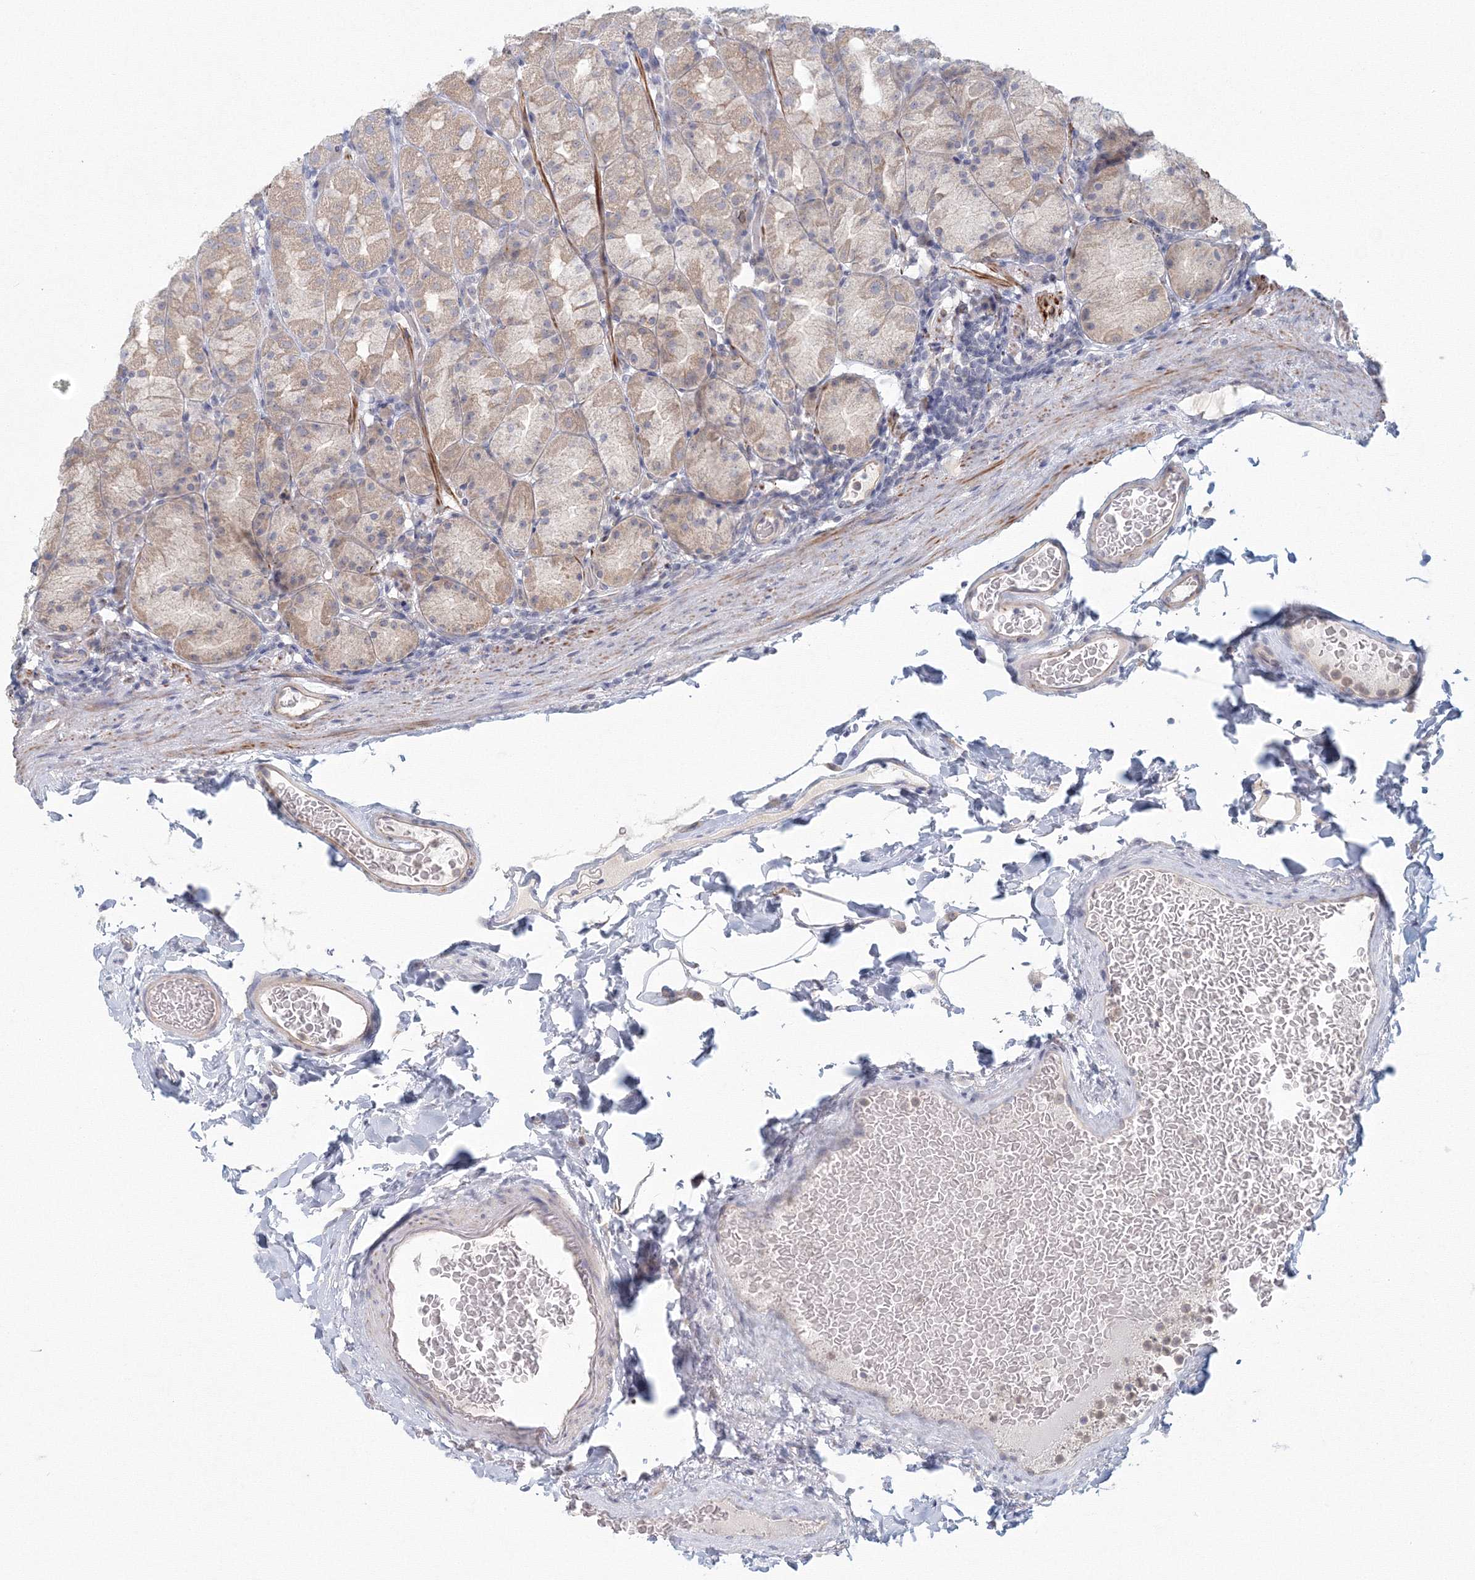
{"staining": {"intensity": "weak", "quantity": "<25%", "location": "cytoplasmic/membranous"}, "tissue": "stomach", "cell_type": "Glandular cells", "image_type": "normal", "snomed": [{"axis": "morphology", "description": "Normal tissue, NOS"}, {"axis": "topography", "description": "Stomach, upper"}], "caption": "An image of human stomach is negative for staining in glandular cells. The staining was performed using DAB to visualize the protein expression in brown, while the nuclei were stained in blue with hematoxylin (Magnification: 20x).", "gene": "TACC2", "patient": {"sex": "male", "age": 68}}